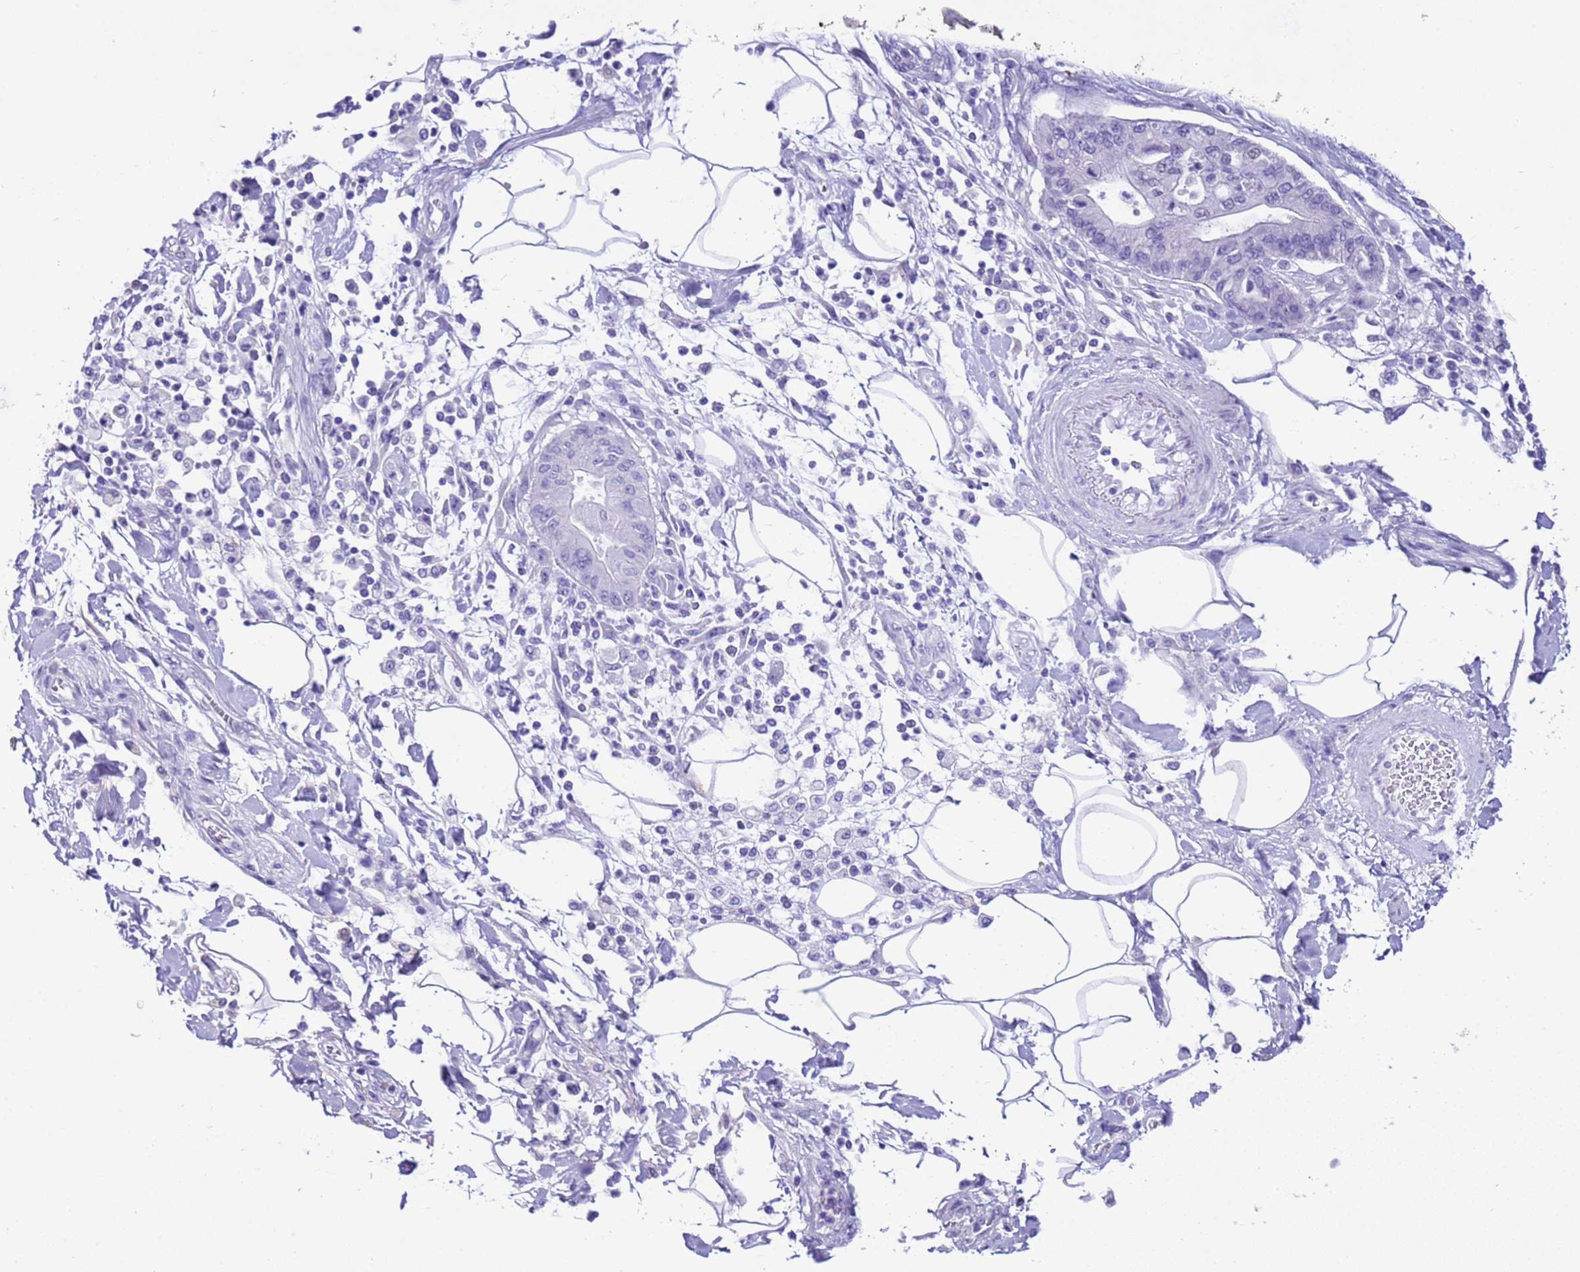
{"staining": {"intensity": "negative", "quantity": "none", "location": "none"}, "tissue": "pancreatic cancer", "cell_type": "Tumor cells", "image_type": "cancer", "snomed": [{"axis": "morphology", "description": "Adenocarcinoma, NOS"}, {"axis": "morphology", "description": "Adenocarcinoma, metastatic, NOS"}, {"axis": "topography", "description": "Lymph node"}, {"axis": "topography", "description": "Pancreas"}, {"axis": "topography", "description": "Duodenum"}], "caption": "Metastatic adenocarcinoma (pancreatic) was stained to show a protein in brown. There is no significant positivity in tumor cells.", "gene": "CPB1", "patient": {"sex": "female", "age": 64}}